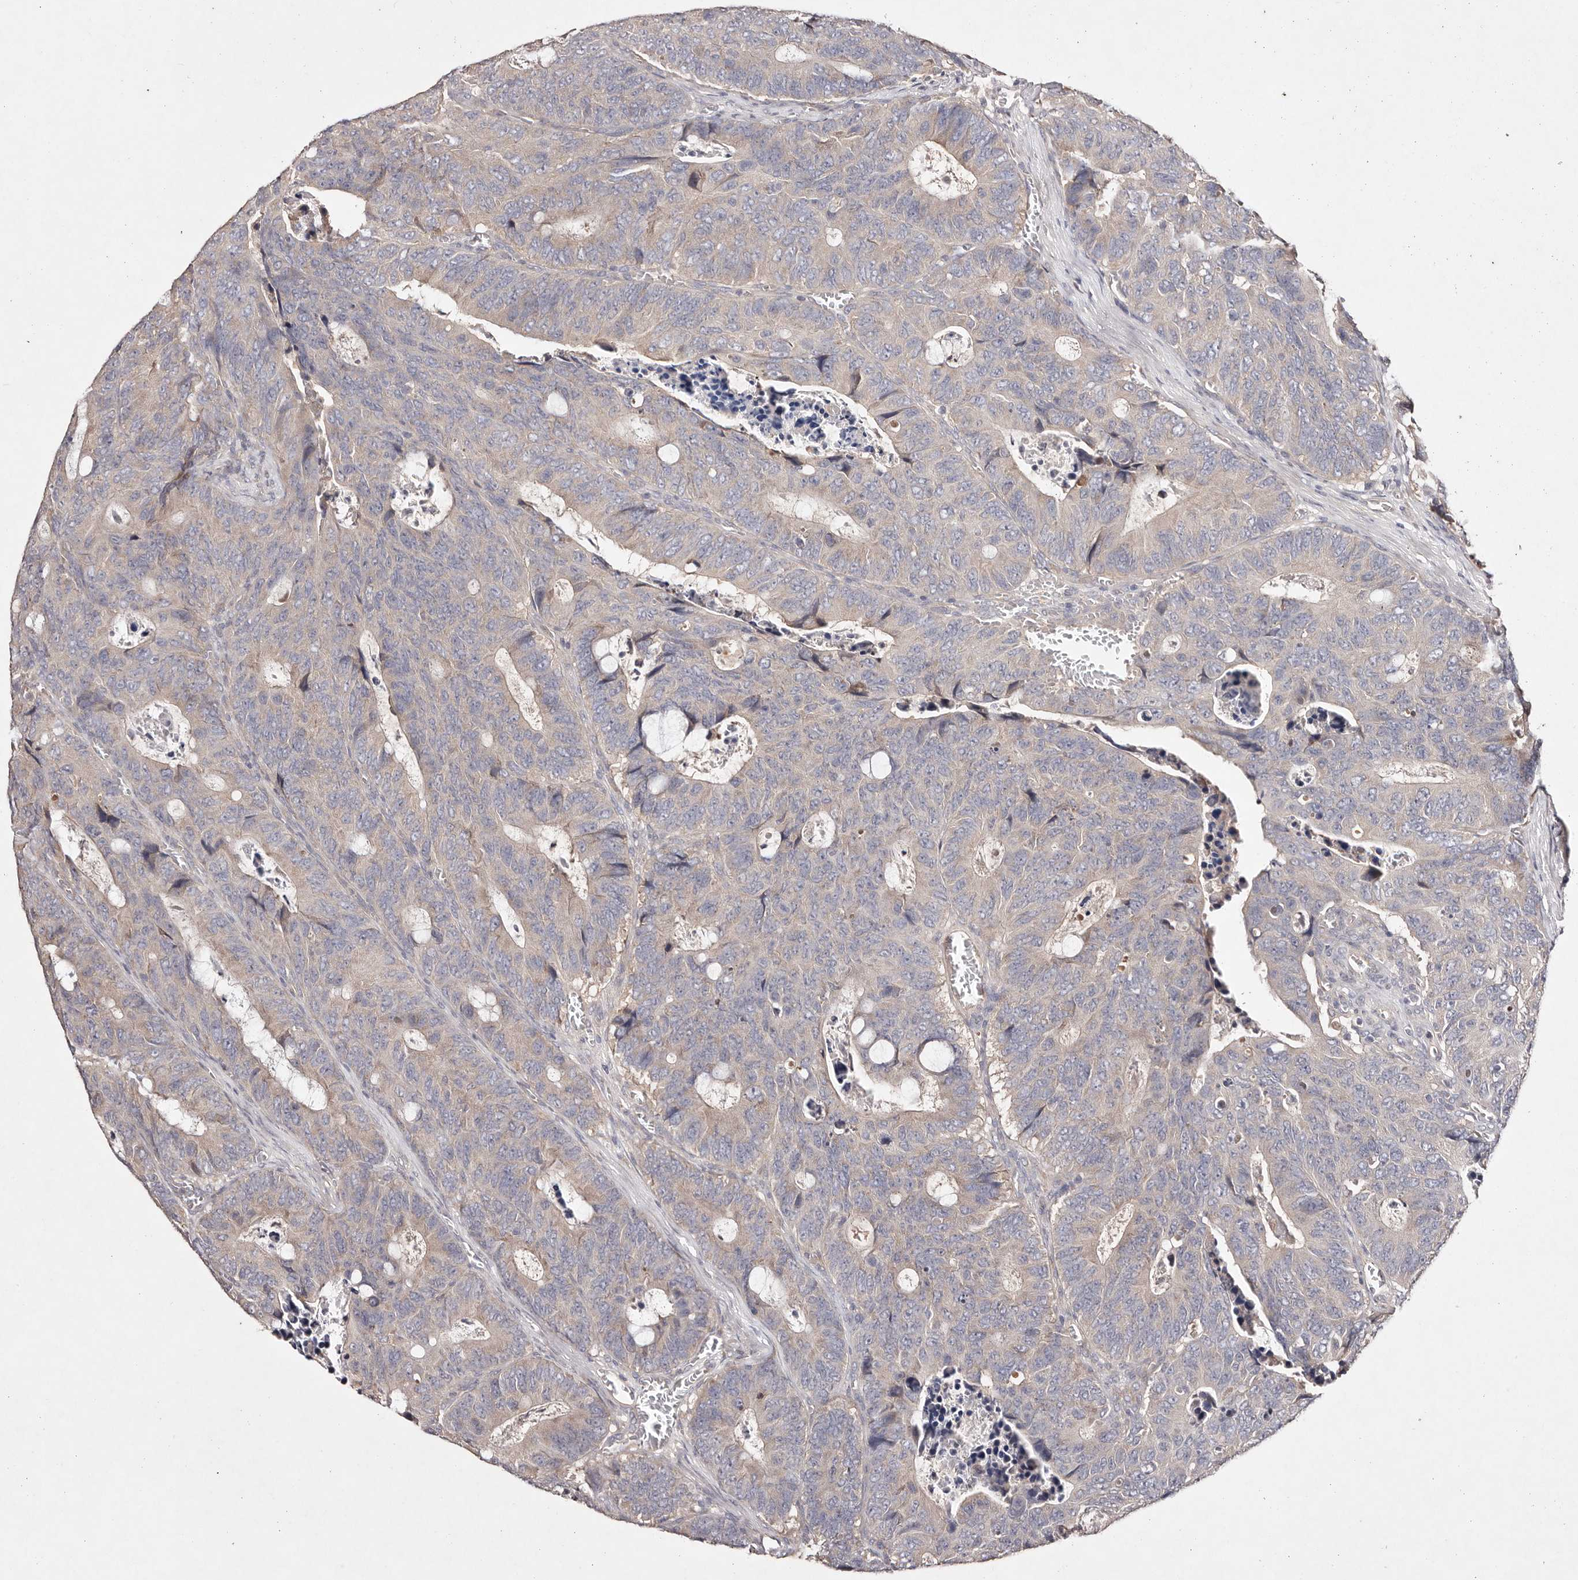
{"staining": {"intensity": "weak", "quantity": "<25%", "location": "cytoplasmic/membranous"}, "tissue": "colorectal cancer", "cell_type": "Tumor cells", "image_type": "cancer", "snomed": [{"axis": "morphology", "description": "Adenocarcinoma, NOS"}, {"axis": "topography", "description": "Colon"}], "caption": "A high-resolution histopathology image shows immunohistochemistry (IHC) staining of colorectal cancer (adenocarcinoma), which reveals no significant staining in tumor cells.", "gene": "TSC2", "patient": {"sex": "male", "age": 87}}